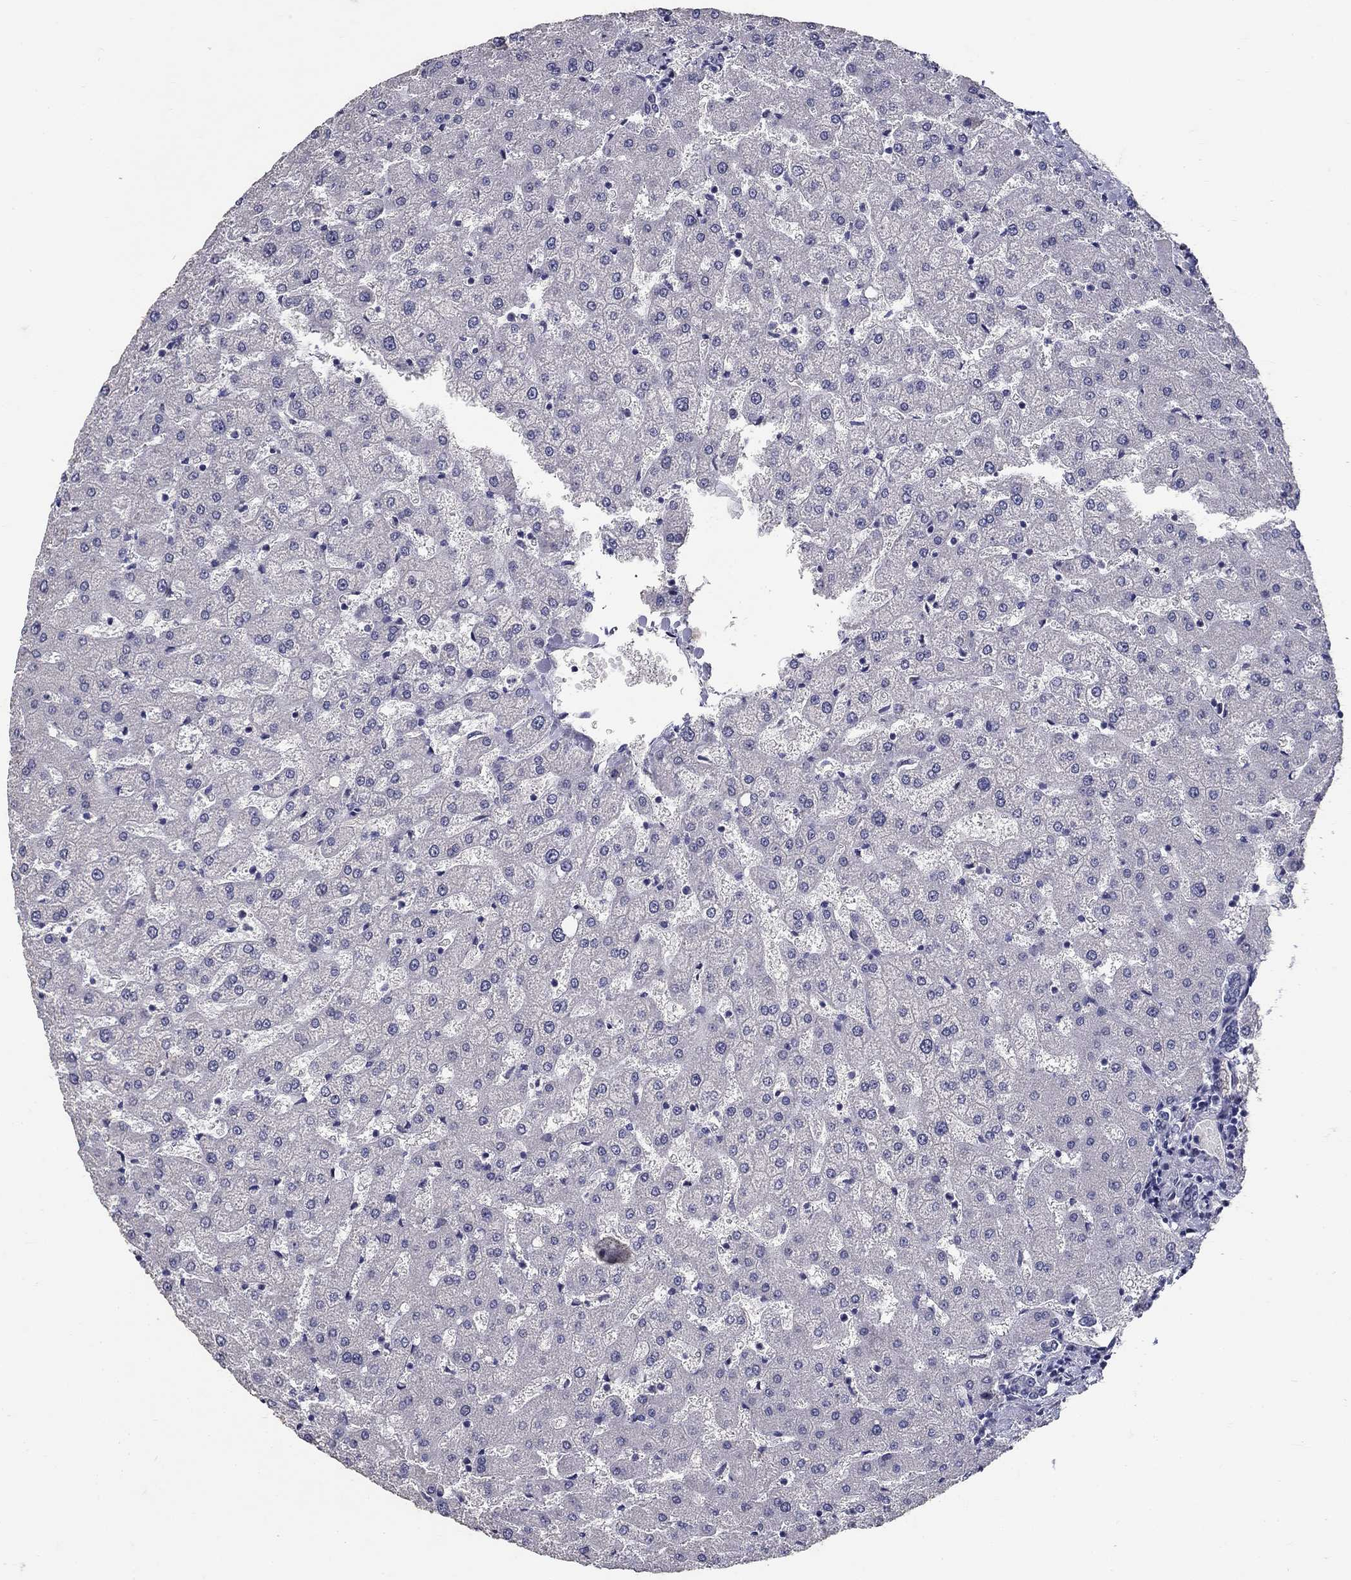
{"staining": {"intensity": "negative", "quantity": "none", "location": "none"}, "tissue": "liver", "cell_type": "Cholangiocytes", "image_type": "normal", "snomed": [{"axis": "morphology", "description": "Normal tissue, NOS"}, {"axis": "topography", "description": "Liver"}], "caption": "DAB immunohistochemical staining of normal human liver exhibits no significant positivity in cholangiocytes. (IHC, brightfield microscopy, high magnification).", "gene": "POMC", "patient": {"sex": "female", "age": 50}}